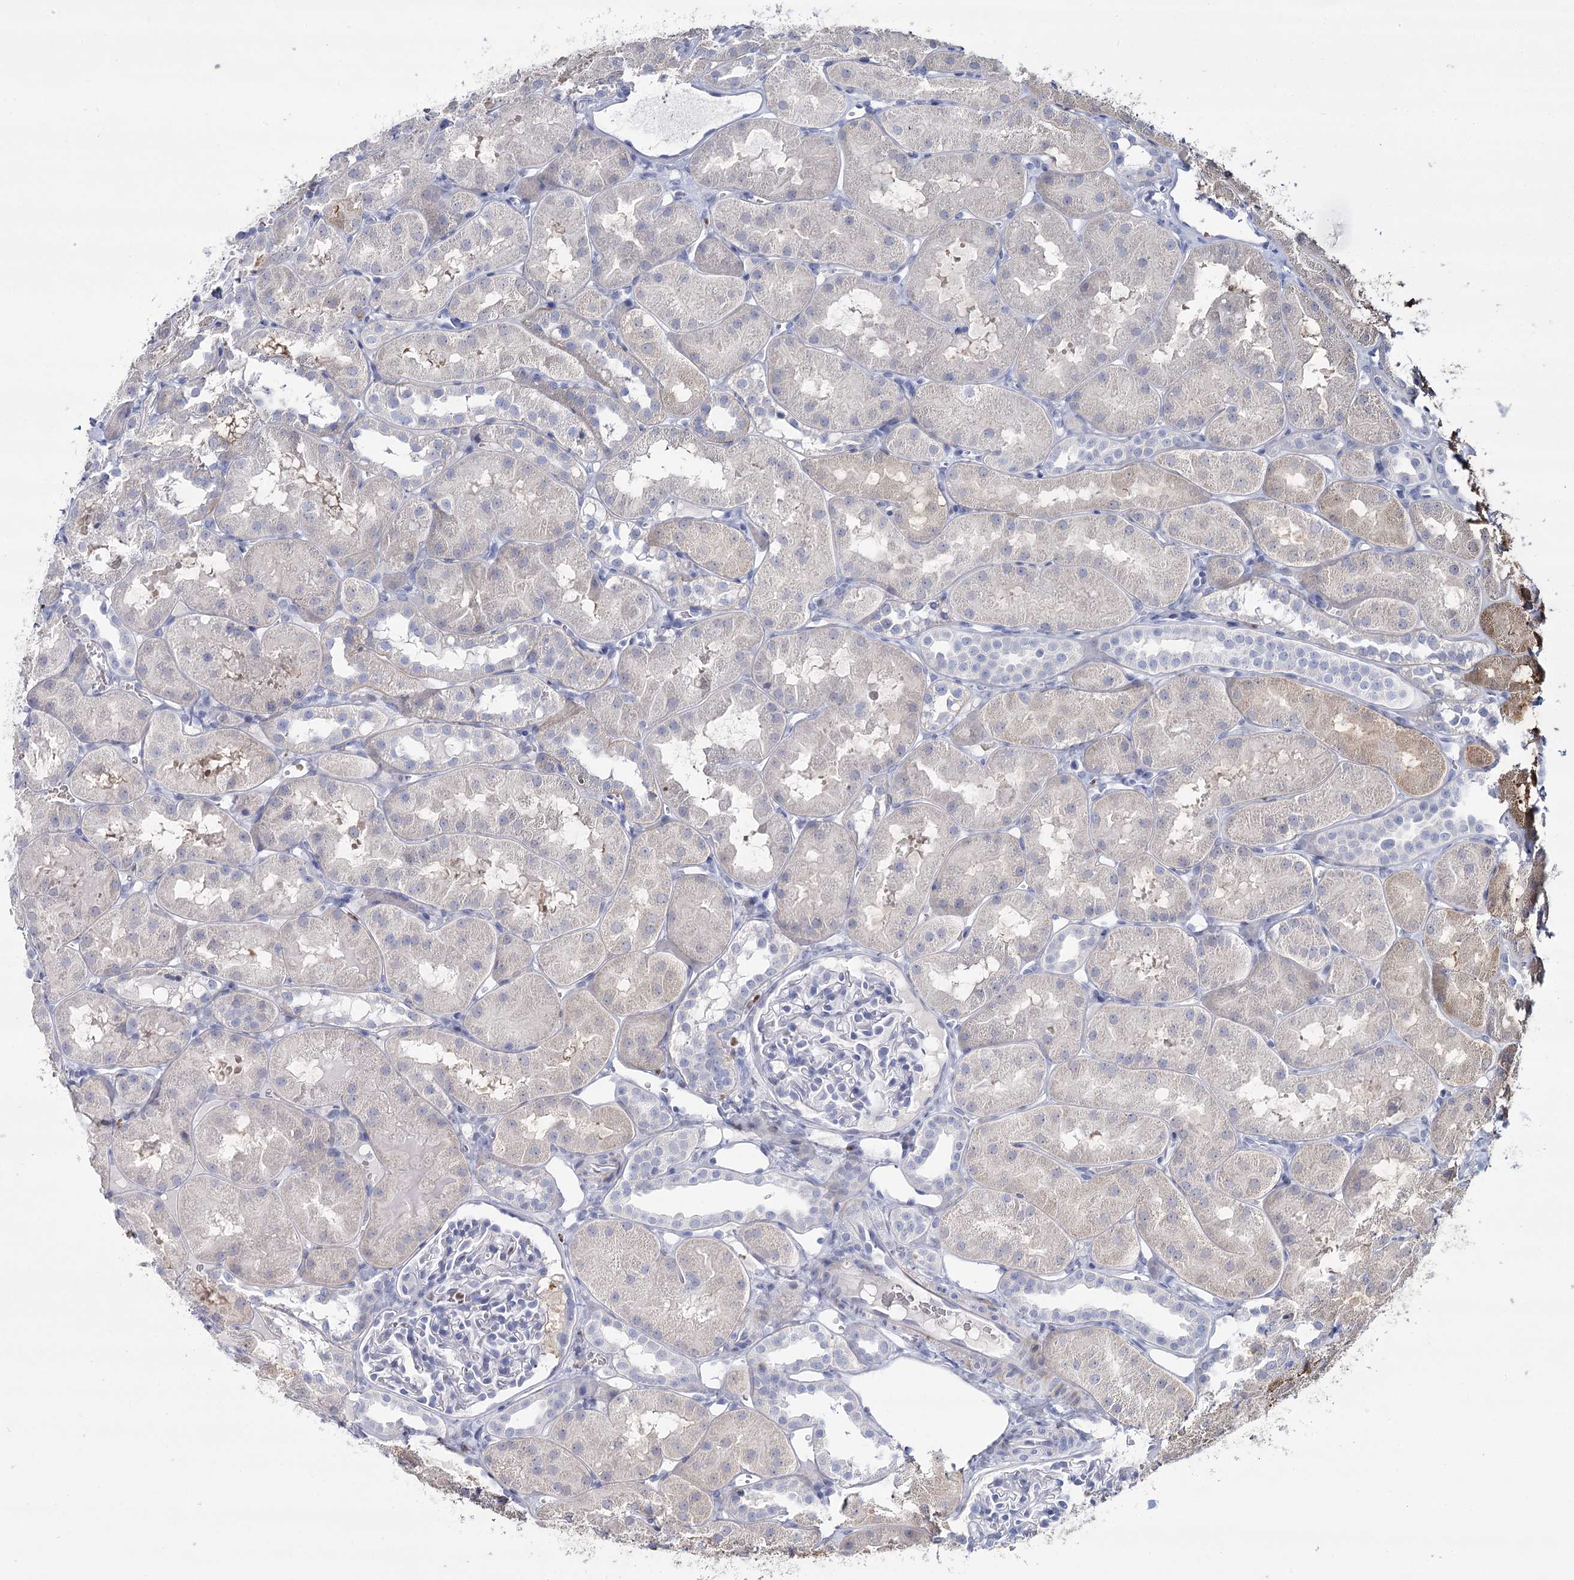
{"staining": {"intensity": "negative", "quantity": "none", "location": "none"}, "tissue": "kidney", "cell_type": "Cells in glomeruli", "image_type": "normal", "snomed": [{"axis": "morphology", "description": "Normal tissue, NOS"}, {"axis": "topography", "description": "Kidney"}, {"axis": "topography", "description": "Urinary bladder"}], "caption": "IHC of normal kidney demonstrates no staining in cells in glomeruli. (Brightfield microscopy of DAB immunohistochemistry (IHC) at high magnification).", "gene": "IGSF3", "patient": {"sex": "male", "age": 16}}